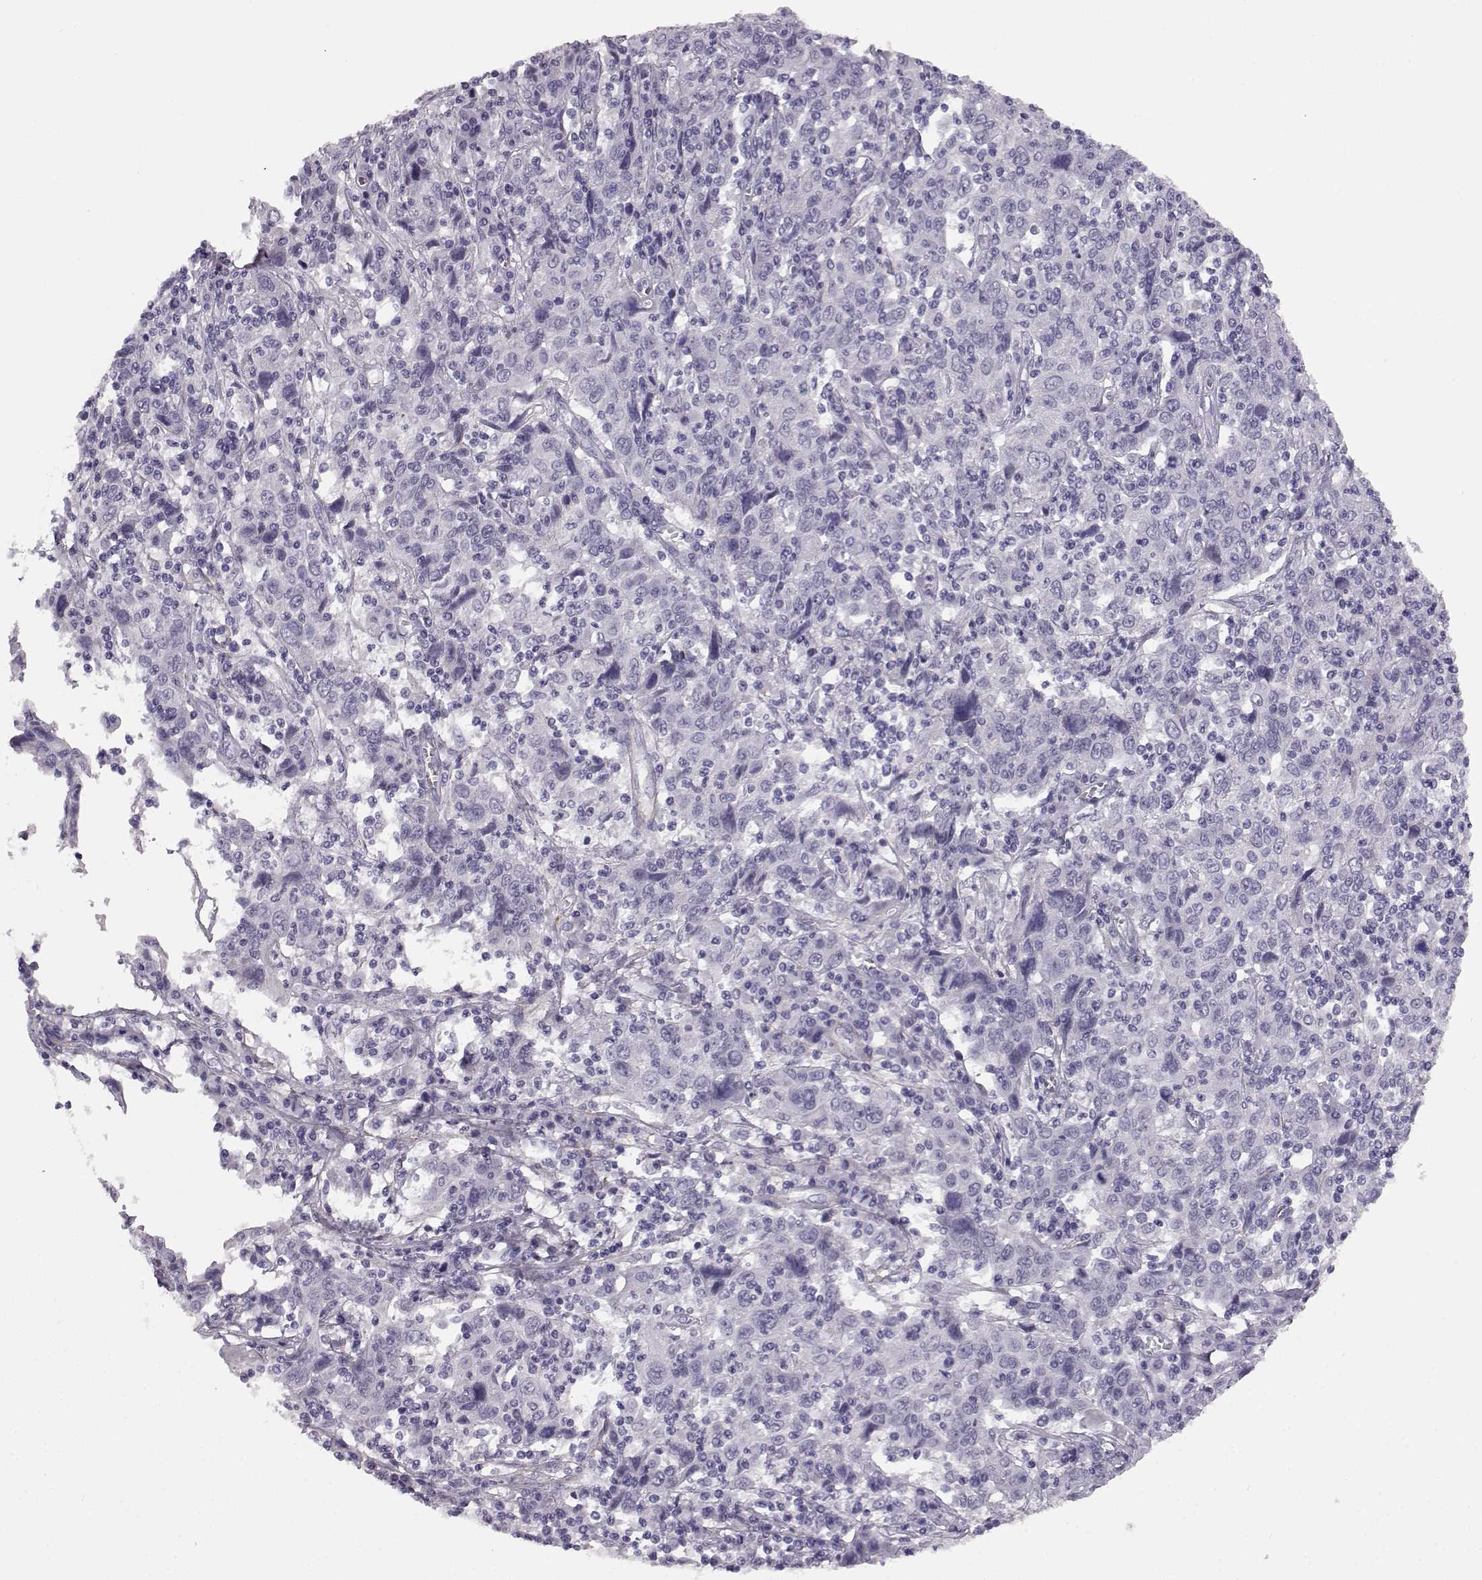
{"staining": {"intensity": "negative", "quantity": "none", "location": "none"}, "tissue": "cervical cancer", "cell_type": "Tumor cells", "image_type": "cancer", "snomed": [{"axis": "morphology", "description": "Squamous cell carcinoma, NOS"}, {"axis": "topography", "description": "Cervix"}], "caption": "A histopathology image of human cervical squamous cell carcinoma is negative for staining in tumor cells.", "gene": "TRIM69", "patient": {"sex": "female", "age": 46}}